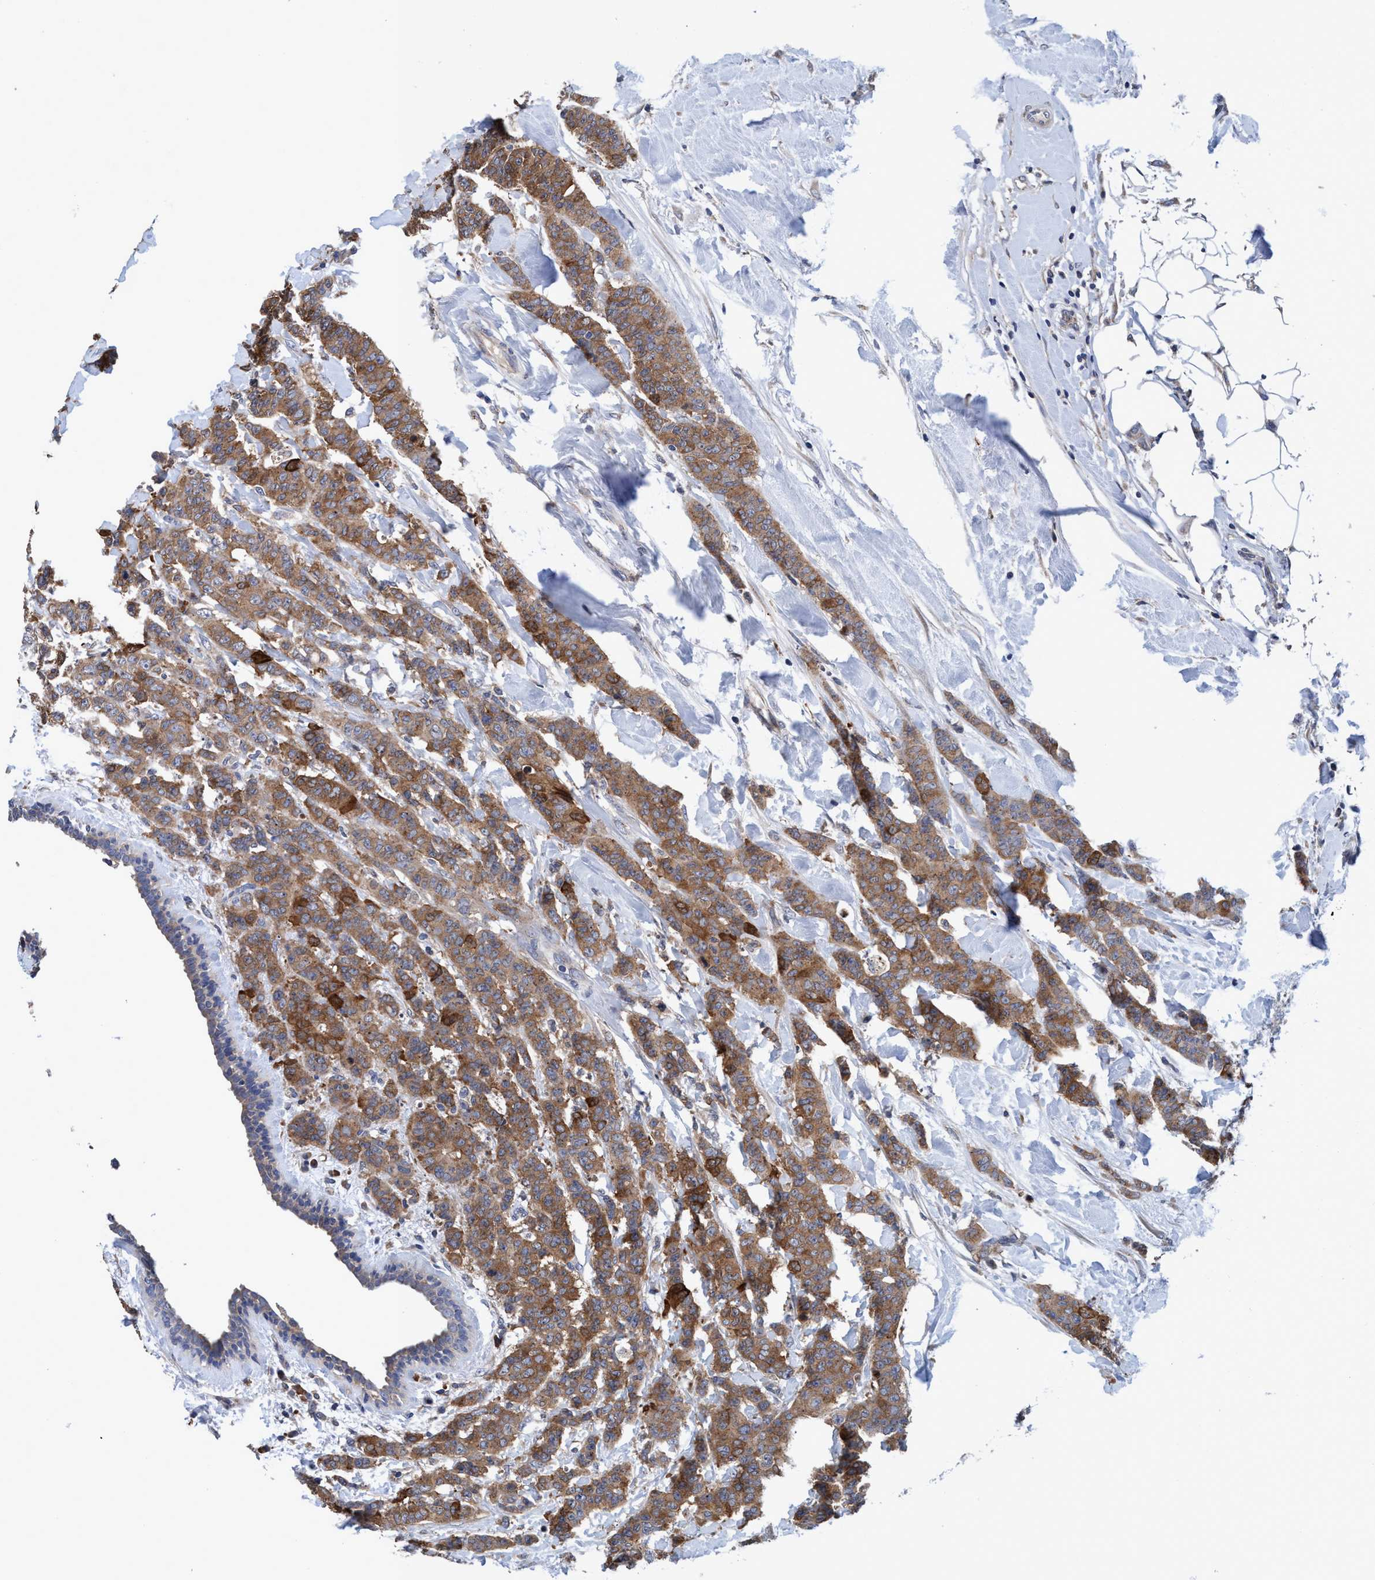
{"staining": {"intensity": "moderate", "quantity": ">75%", "location": "cytoplasmic/membranous"}, "tissue": "breast cancer", "cell_type": "Tumor cells", "image_type": "cancer", "snomed": [{"axis": "morphology", "description": "Normal tissue, NOS"}, {"axis": "morphology", "description": "Duct carcinoma"}, {"axis": "topography", "description": "Breast"}], "caption": "Immunohistochemical staining of breast cancer (intraductal carcinoma) displays medium levels of moderate cytoplasmic/membranous staining in approximately >75% of tumor cells. (DAB (3,3'-diaminobenzidine) IHC with brightfield microscopy, high magnification).", "gene": "CALCOCO2", "patient": {"sex": "female", "age": 40}}